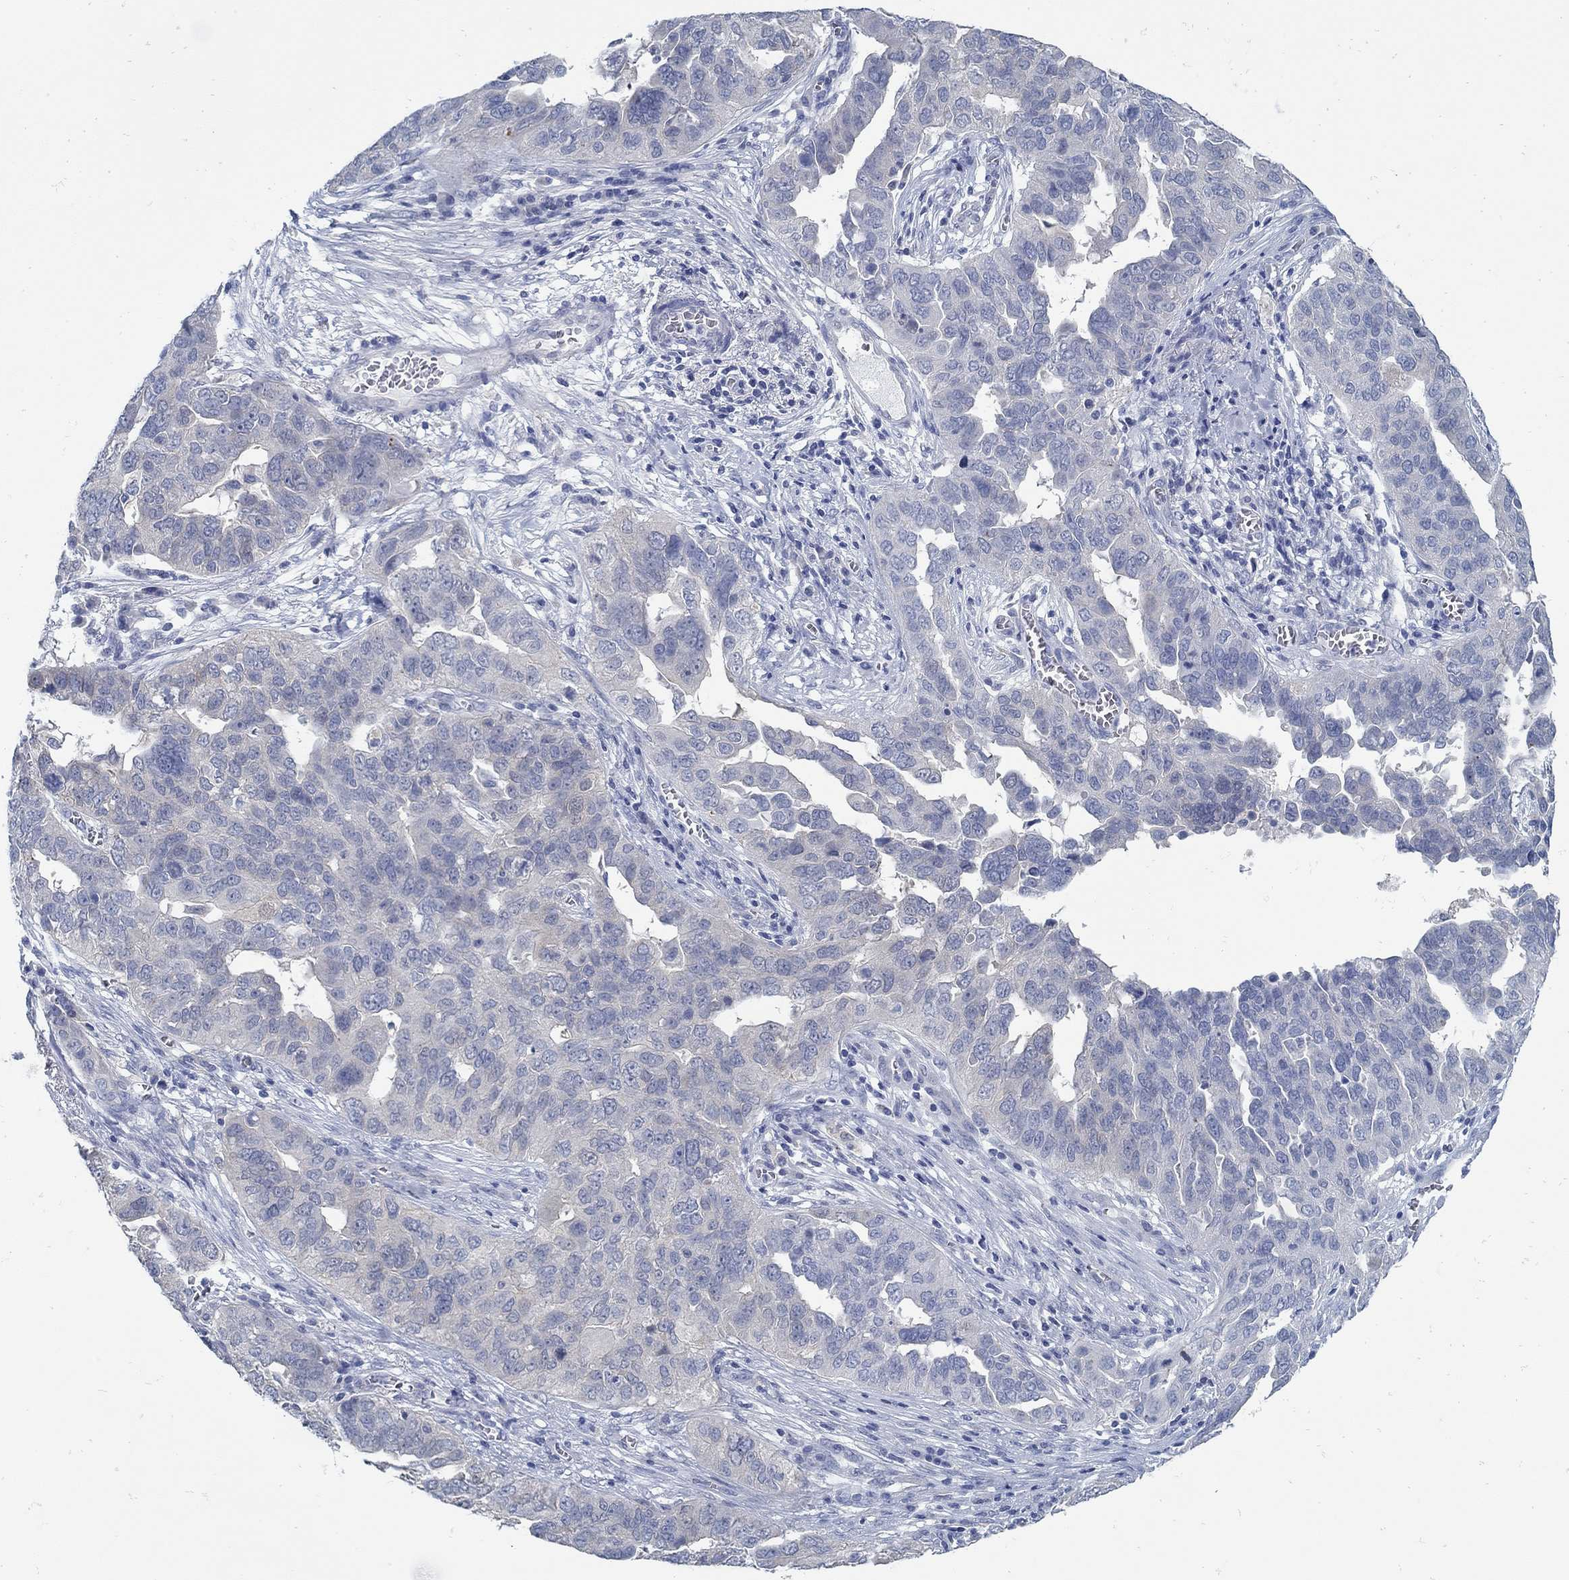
{"staining": {"intensity": "negative", "quantity": "none", "location": "none"}, "tissue": "ovarian cancer", "cell_type": "Tumor cells", "image_type": "cancer", "snomed": [{"axis": "morphology", "description": "Carcinoma, endometroid"}, {"axis": "topography", "description": "Soft tissue"}, {"axis": "topography", "description": "Ovary"}], "caption": "DAB (3,3'-diaminobenzidine) immunohistochemical staining of endometroid carcinoma (ovarian) demonstrates no significant staining in tumor cells. (DAB (3,3'-diaminobenzidine) IHC with hematoxylin counter stain).", "gene": "ZFAND4", "patient": {"sex": "female", "age": 52}}